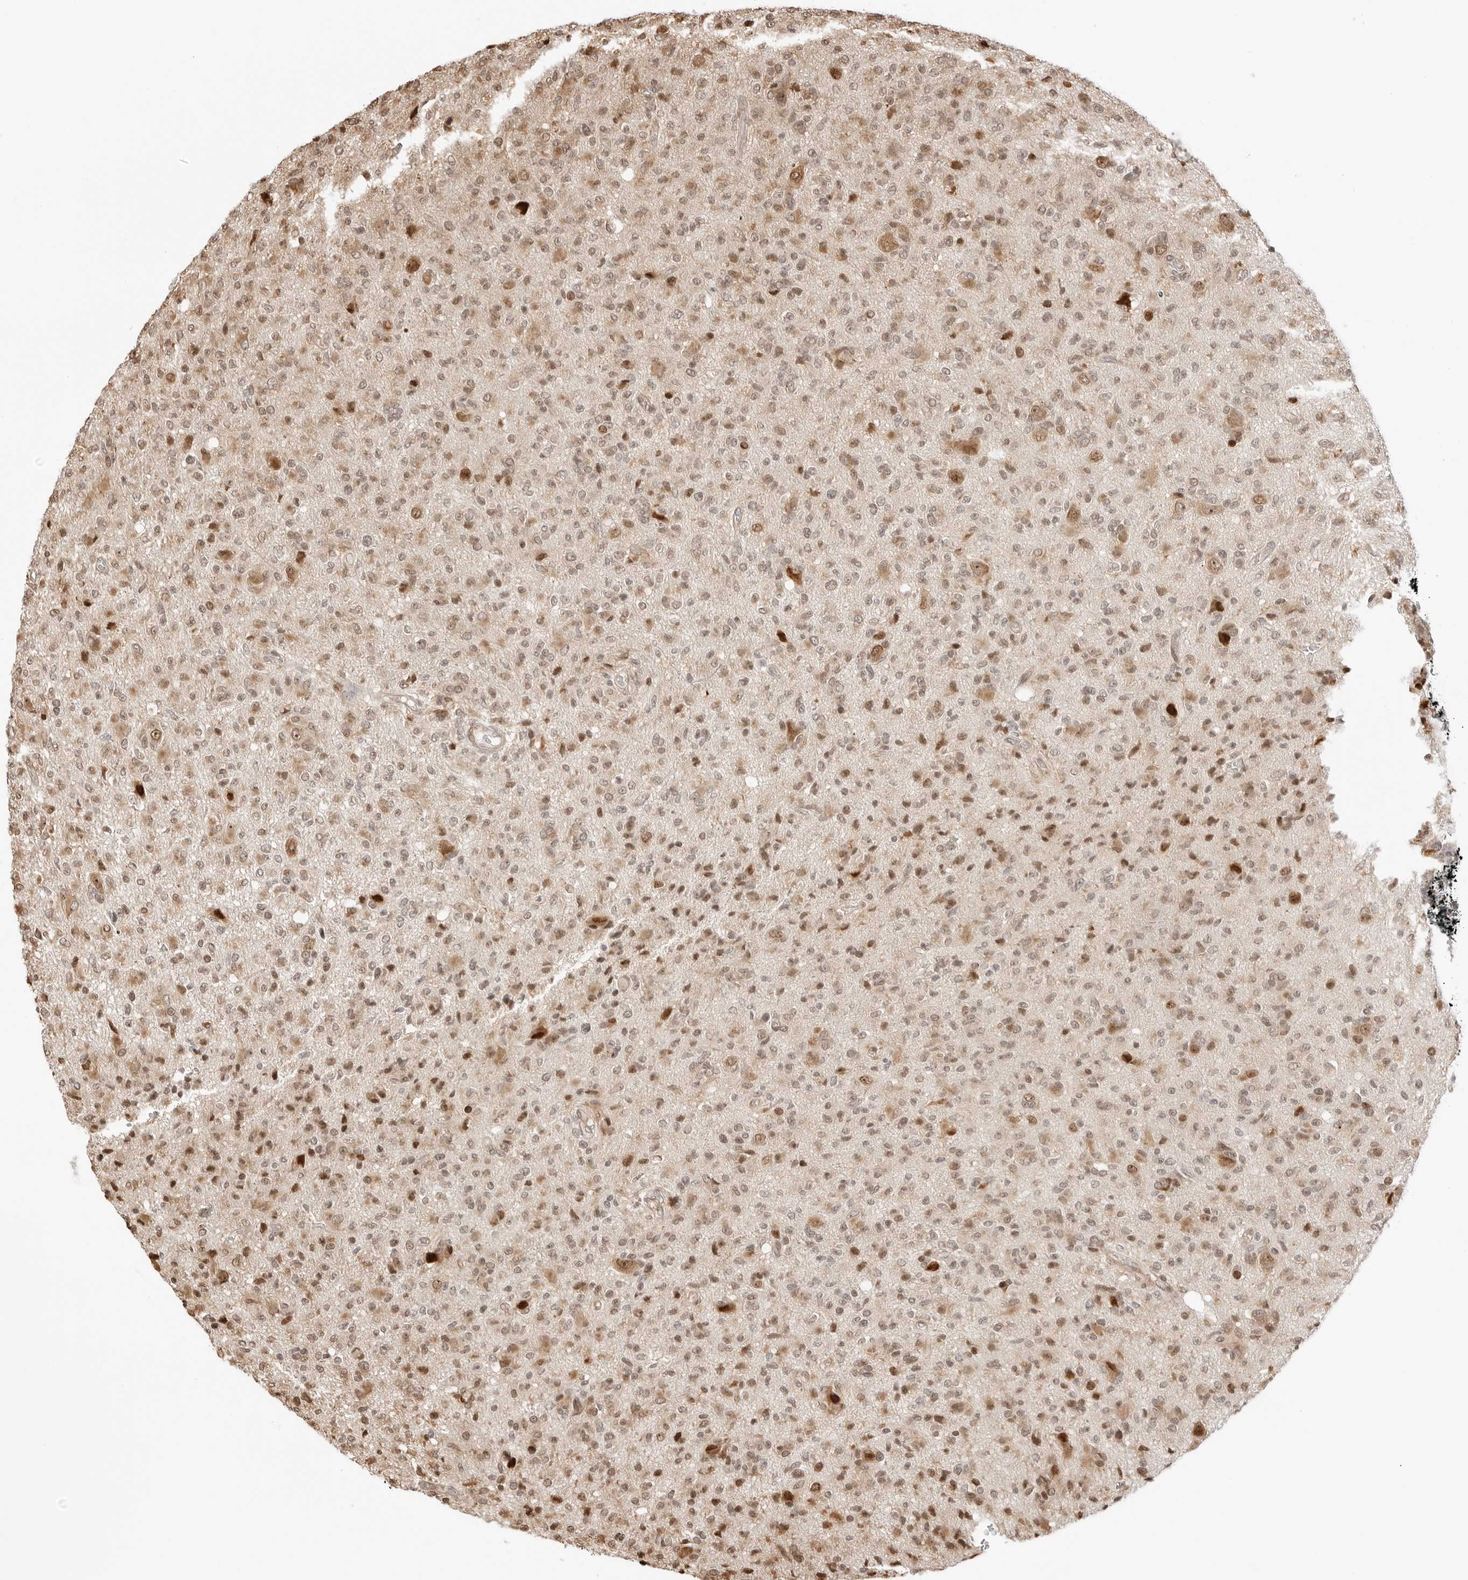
{"staining": {"intensity": "moderate", "quantity": ">75%", "location": "nuclear"}, "tissue": "glioma", "cell_type": "Tumor cells", "image_type": "cancer", "snomed": [{"axis": "morphology", "description": "Glioma, malignant, High grade"}, {"axis": "topography", "description": "Brain"}], "caption": "Human high-grade glioma (malignant) stained with a brown dye displays moderate nuclear positive staining in about >75% of tumor cells.", "gene": "FKBP14", "patient": {"sex": "female", "age": 57}}